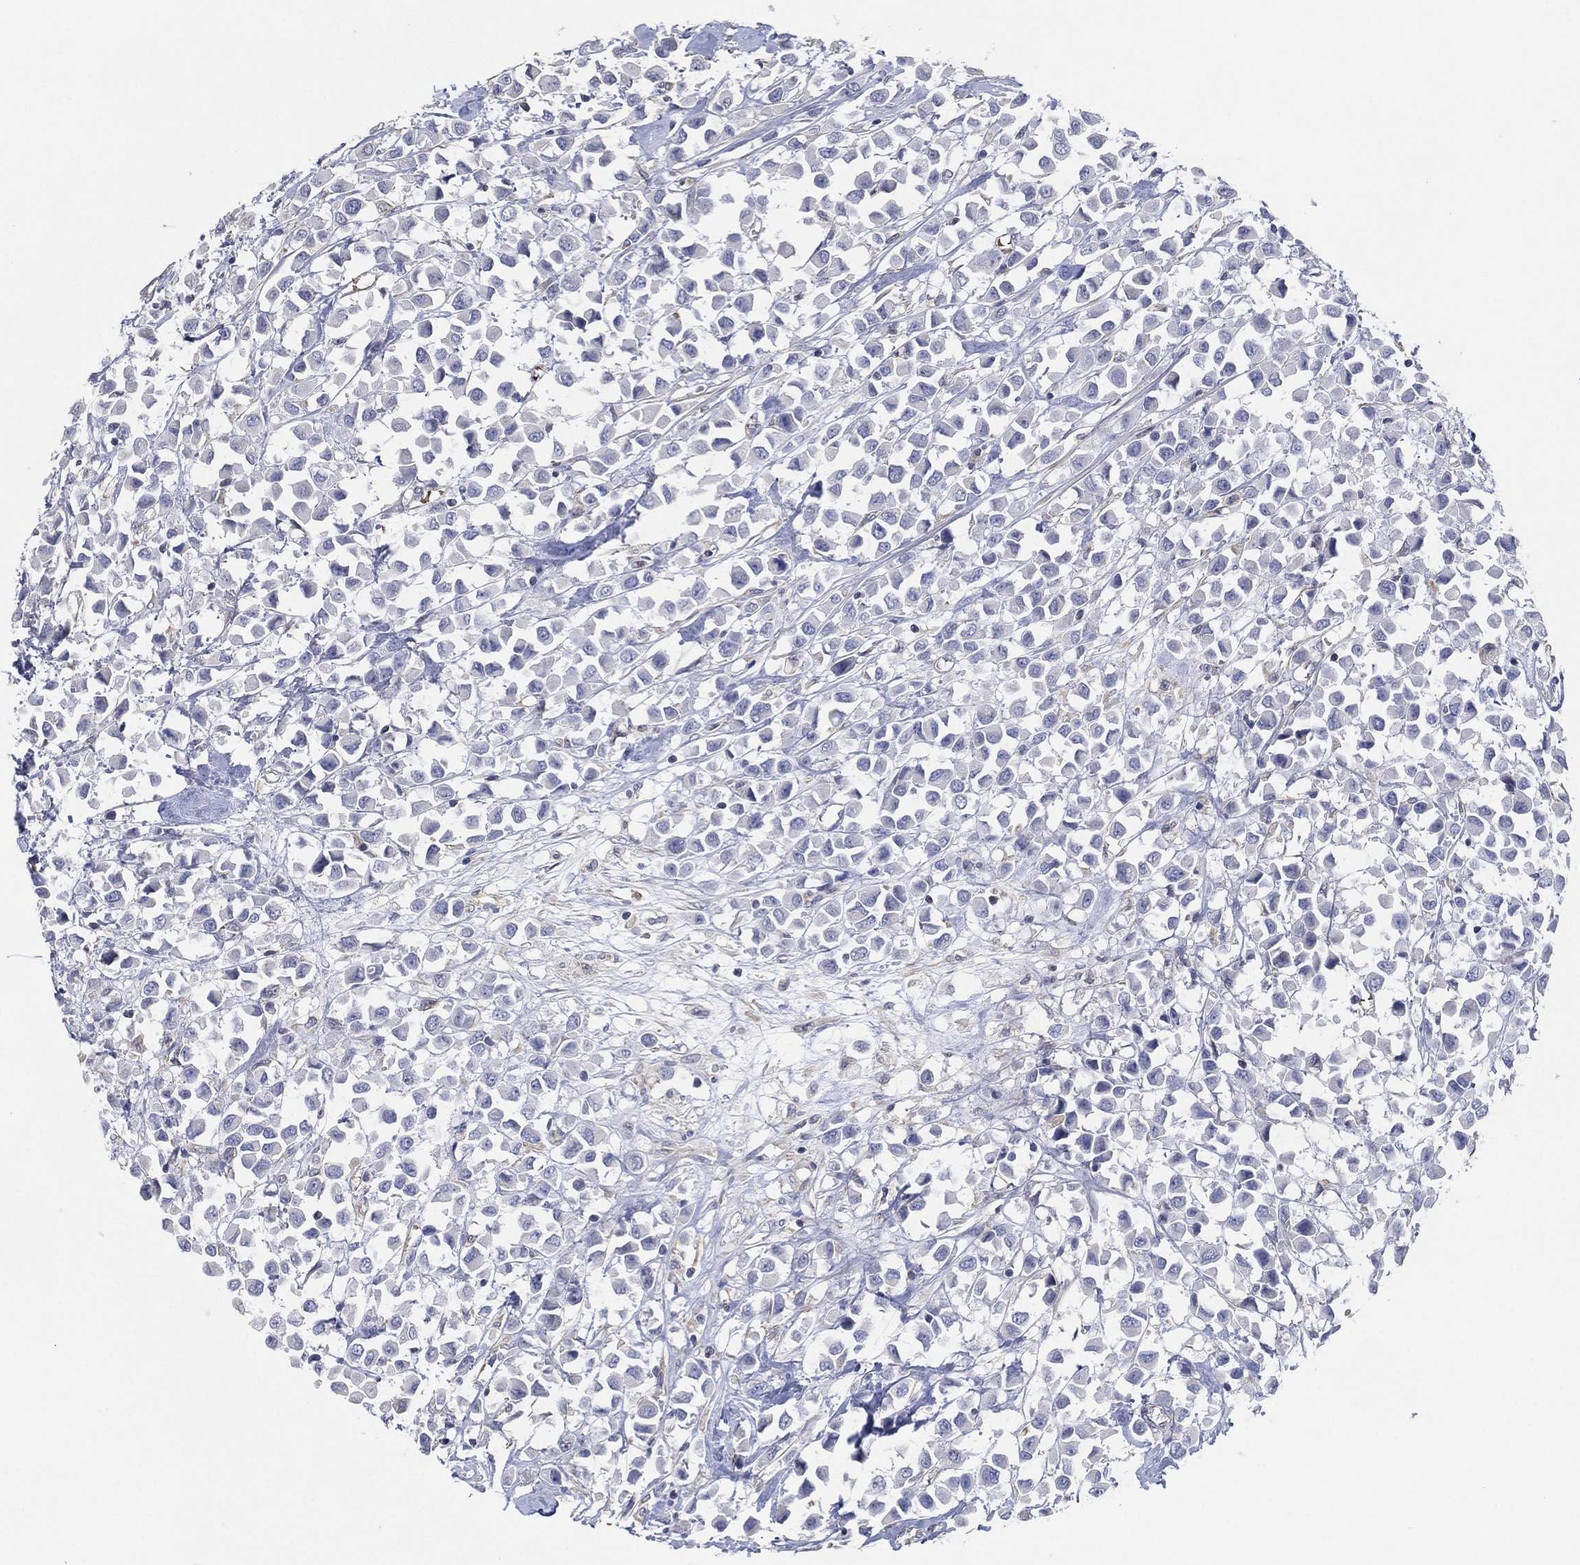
{"staining": {"intensity": "negative", "quantity": "none", "location": "none"}, "tissue": "breast cancer", "cell_type": "Tumor cells", "image_type": "cancer", "snomed": [{"axis": "morphology", "description": "Duct carcinoma"}, {"axis": "topography", "description": "Breast"}], "caption": "Immunohistochemistry histopathology image of neoplastic tissue: breast cancer stained with DAB reveals no significant protein positivity in tumor cells. Brightfield microscopy of IHC stained with DAB (brown) and hematoxylin (blue), captured at high magnification.", "gene": "CFTR", "patient": {"sex": "female", "age": 61}}